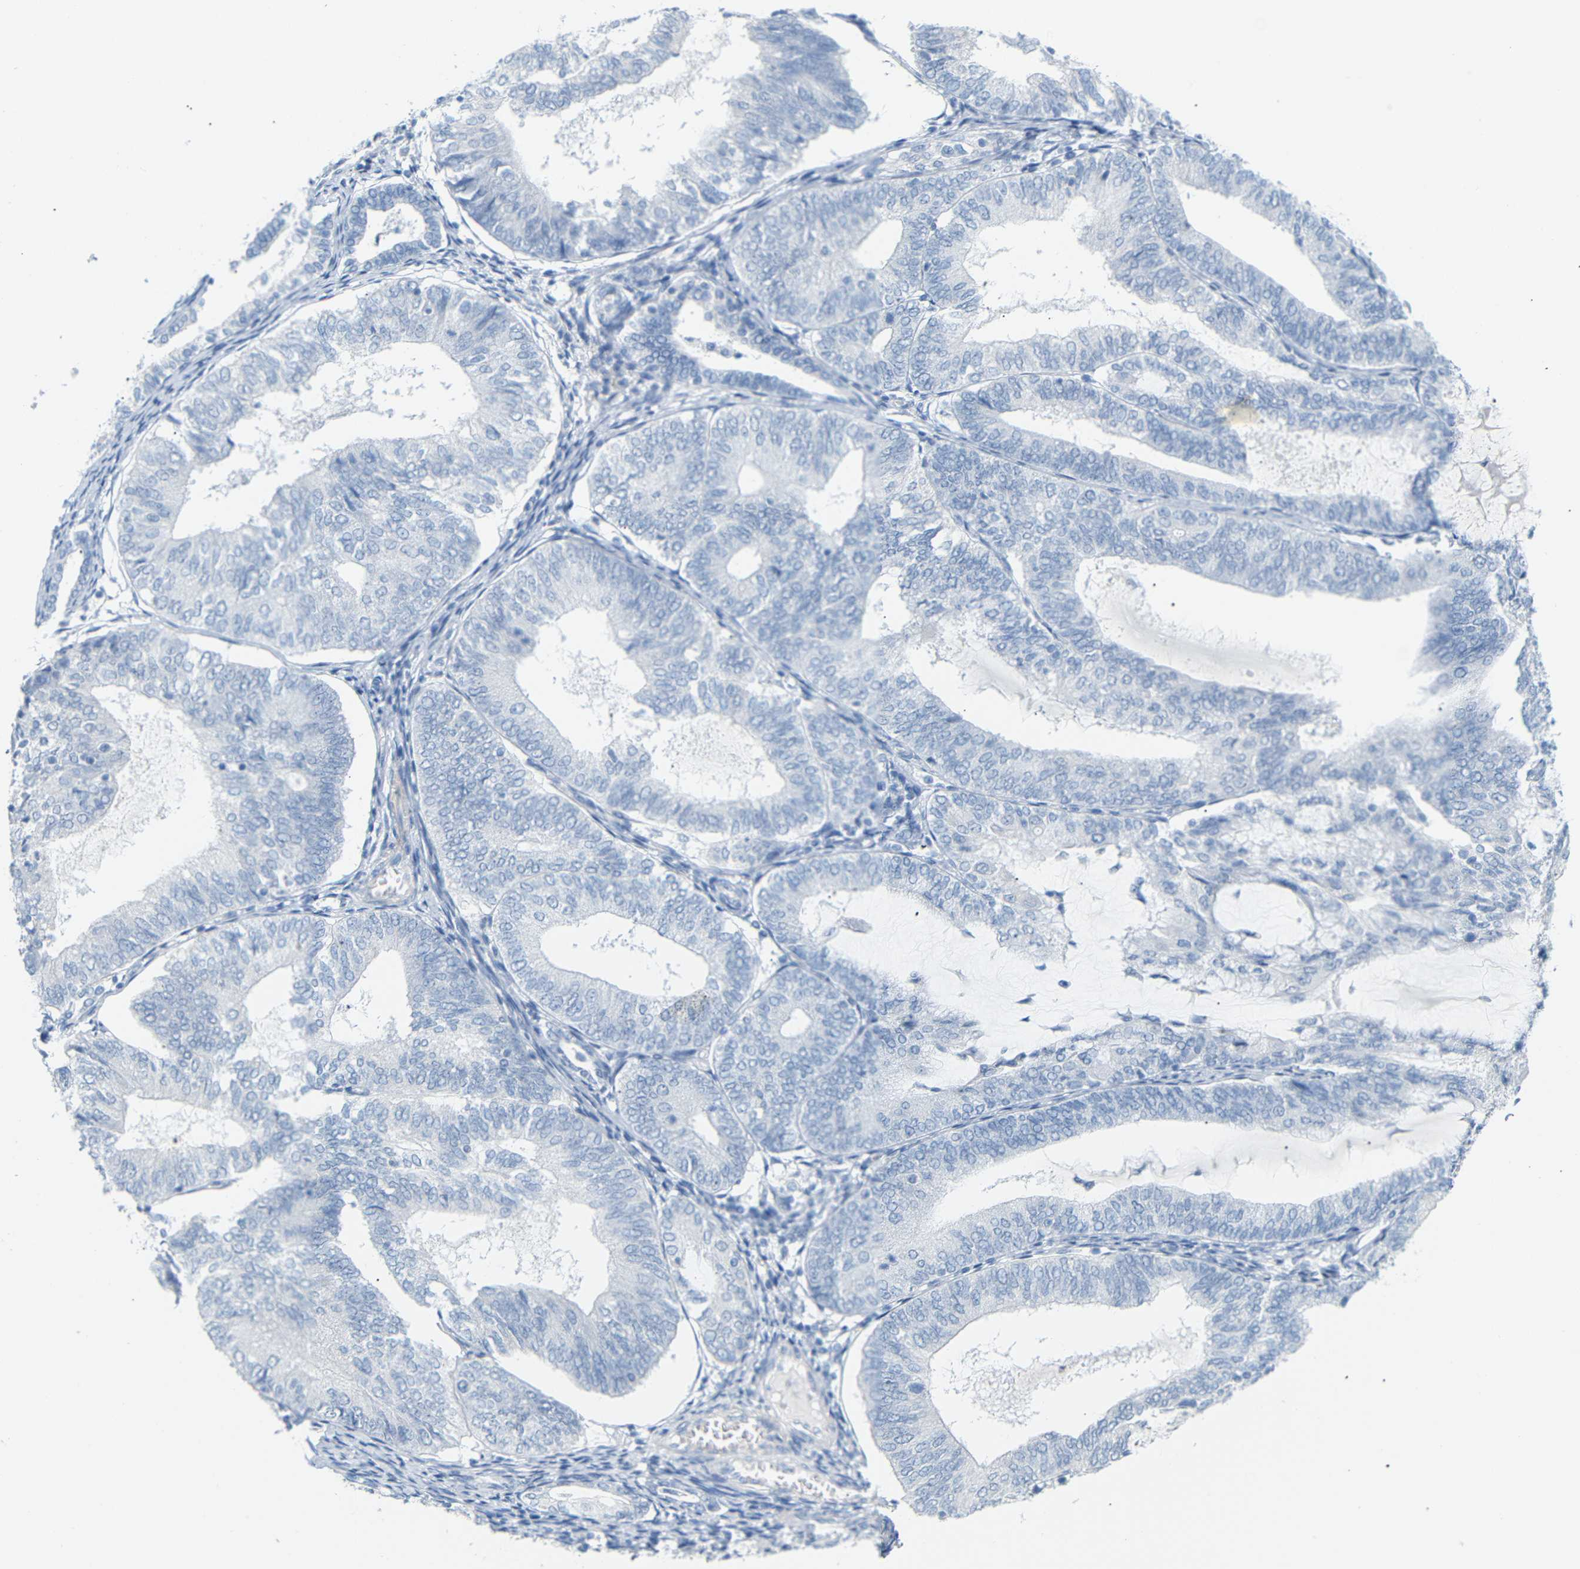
{"staining": {"intensity": "negative", "quantity": "none", "location": "none"}, "tissue": "endometrial cancer", "cell_type": "Tumor cells", "image_type": "cancer", "snomed": [{"axis": "morphology", "description": "Adenocarcinoma, NOS"}, {"axis": "topography", "description": "Endometrium"}], "caption": "Tumor cells show no significant protein staining in adenocarcinoma (endometrial).", "gene": "OPN1SW", "patient": {"sex": "female", "age": 81}}